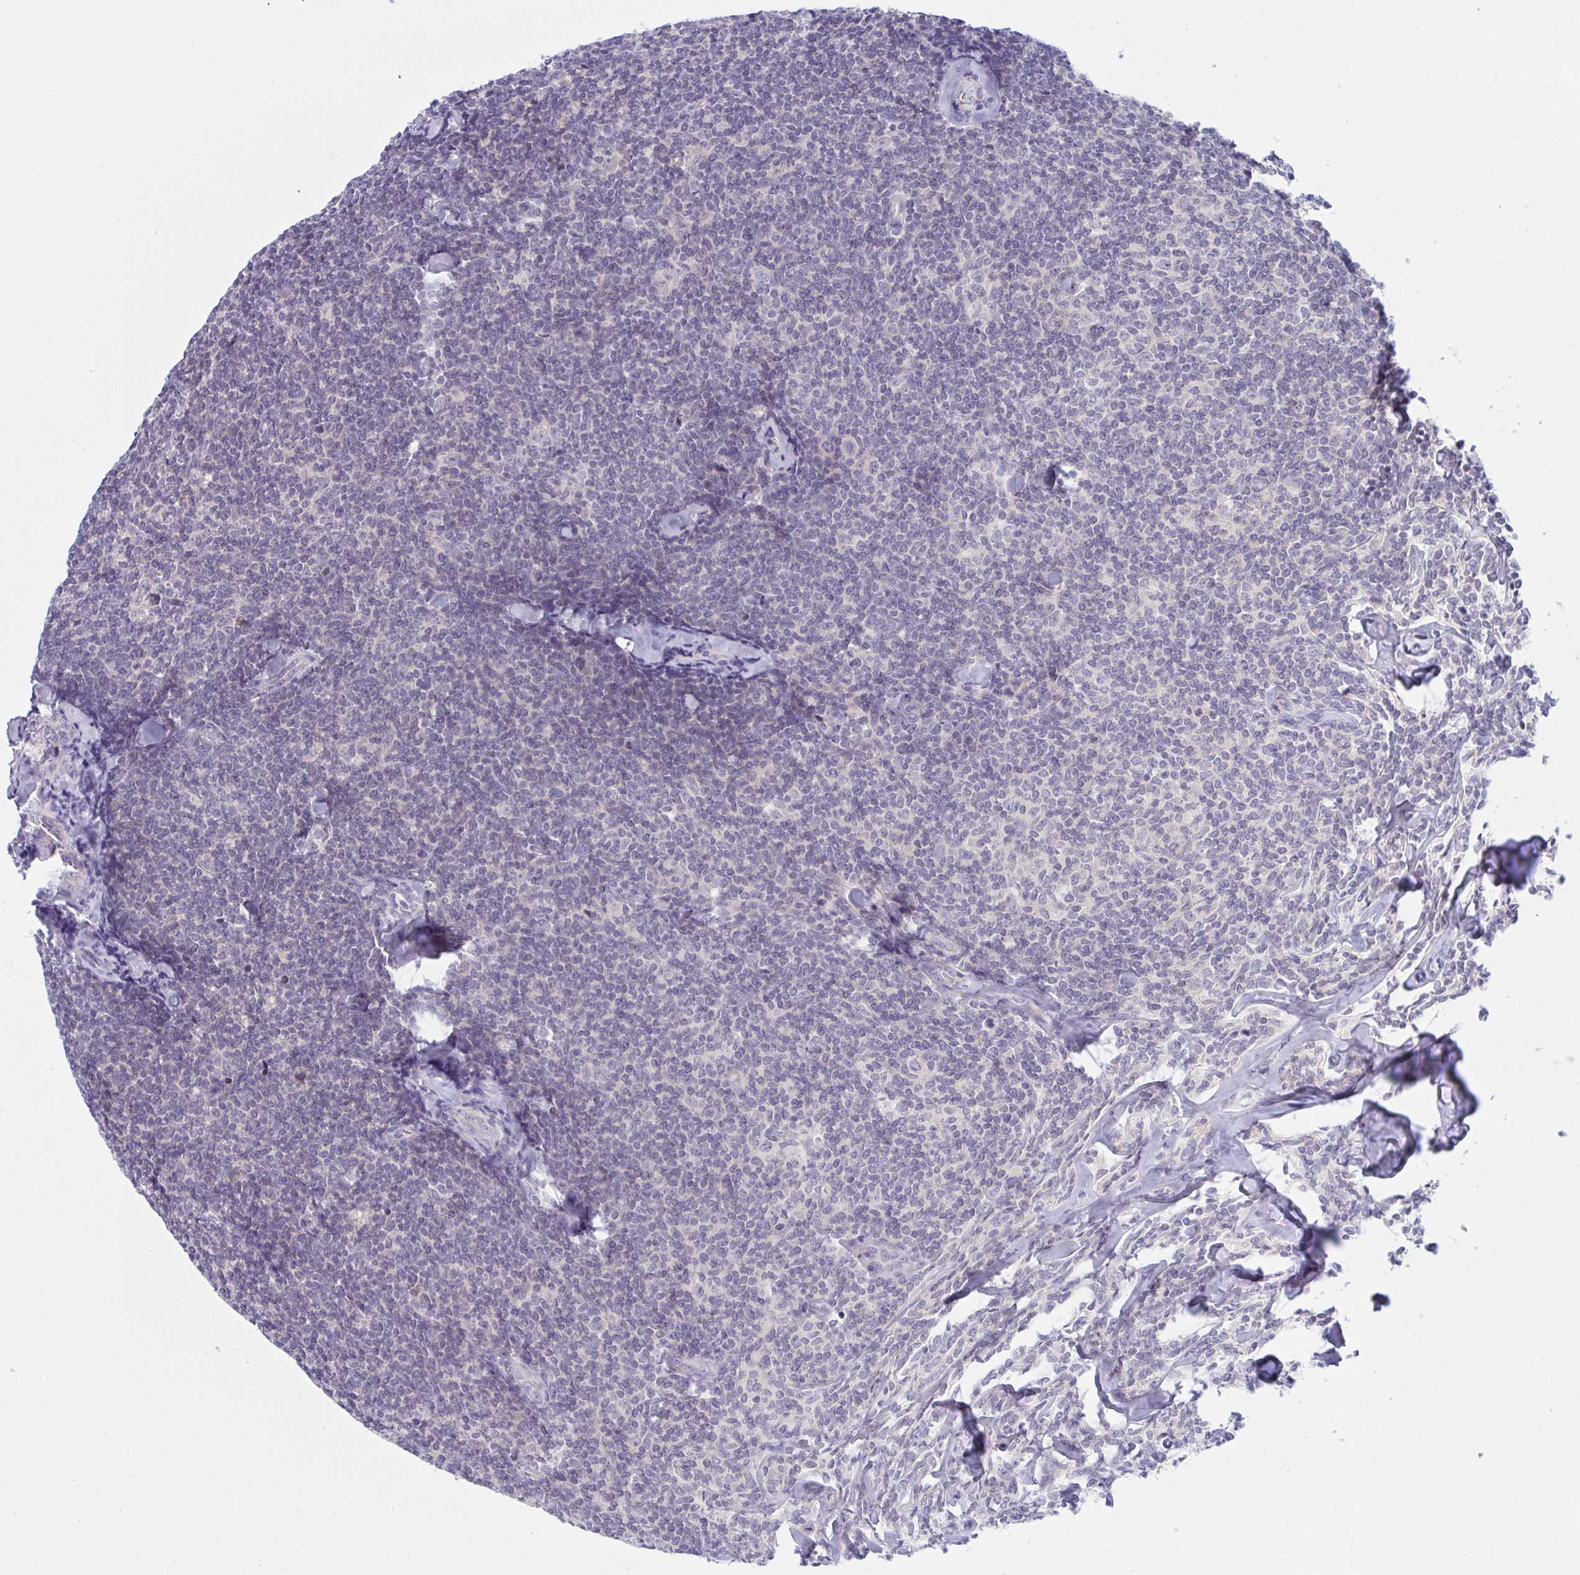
{"staining": {"intensity": "negative", "quantity": "none", "location": "none"}, "tissue": "lymphoma", "cell_type": "Tumor cells", "image_type": "cancer", "snomed": [{"axis": "morphology", "description": "Malignant lymphoma, non-Hodgkin's type, Low grade"}, {"axis": "topography", "description": "Lymph node"}], "caption": "Protein analysis of malignant lymphoma, non-Hodgkin's type (low-grade) exhibits no significant staining in tumor cells.", "gene": "NAA30", "patient": {"sex": "female", "age": 56}}